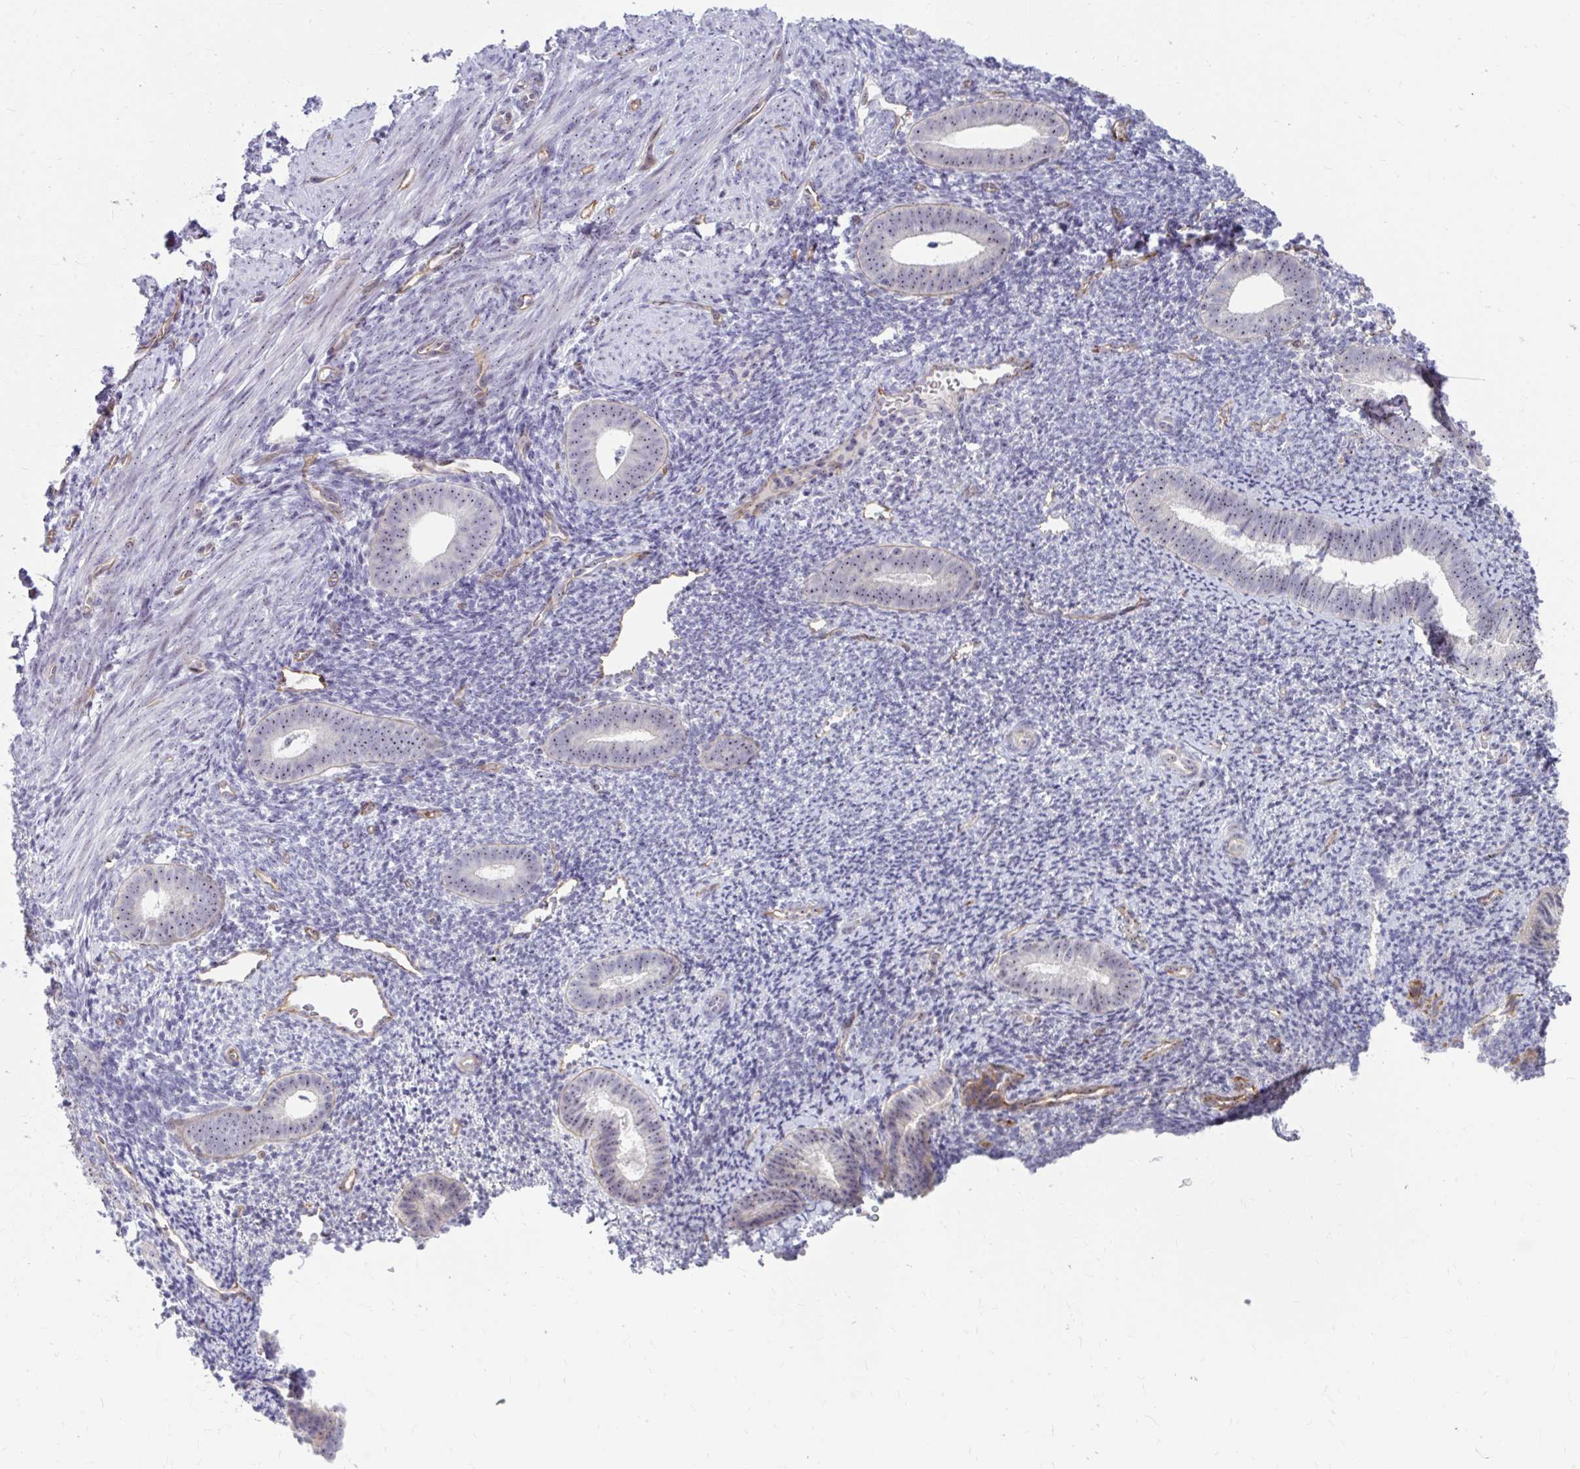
{"staining": {"intensity": "negative", "quantity": "none", "location": "none"}, "tissue": "endometrium", "cell_type": "Cells in endometrial stroma", "image_type": "normal", "snomed": [{"axis": "morphology", "description": "Normal tissue, NOS"}, {"axis": "topography", "description": "Endometrium"}], "caption": "Protein analysis of normal endometrium displays no significant expression in cells in endometrial stroma.", "gene": "MUS81", "patient": {"sex": "female", "age": 39}}